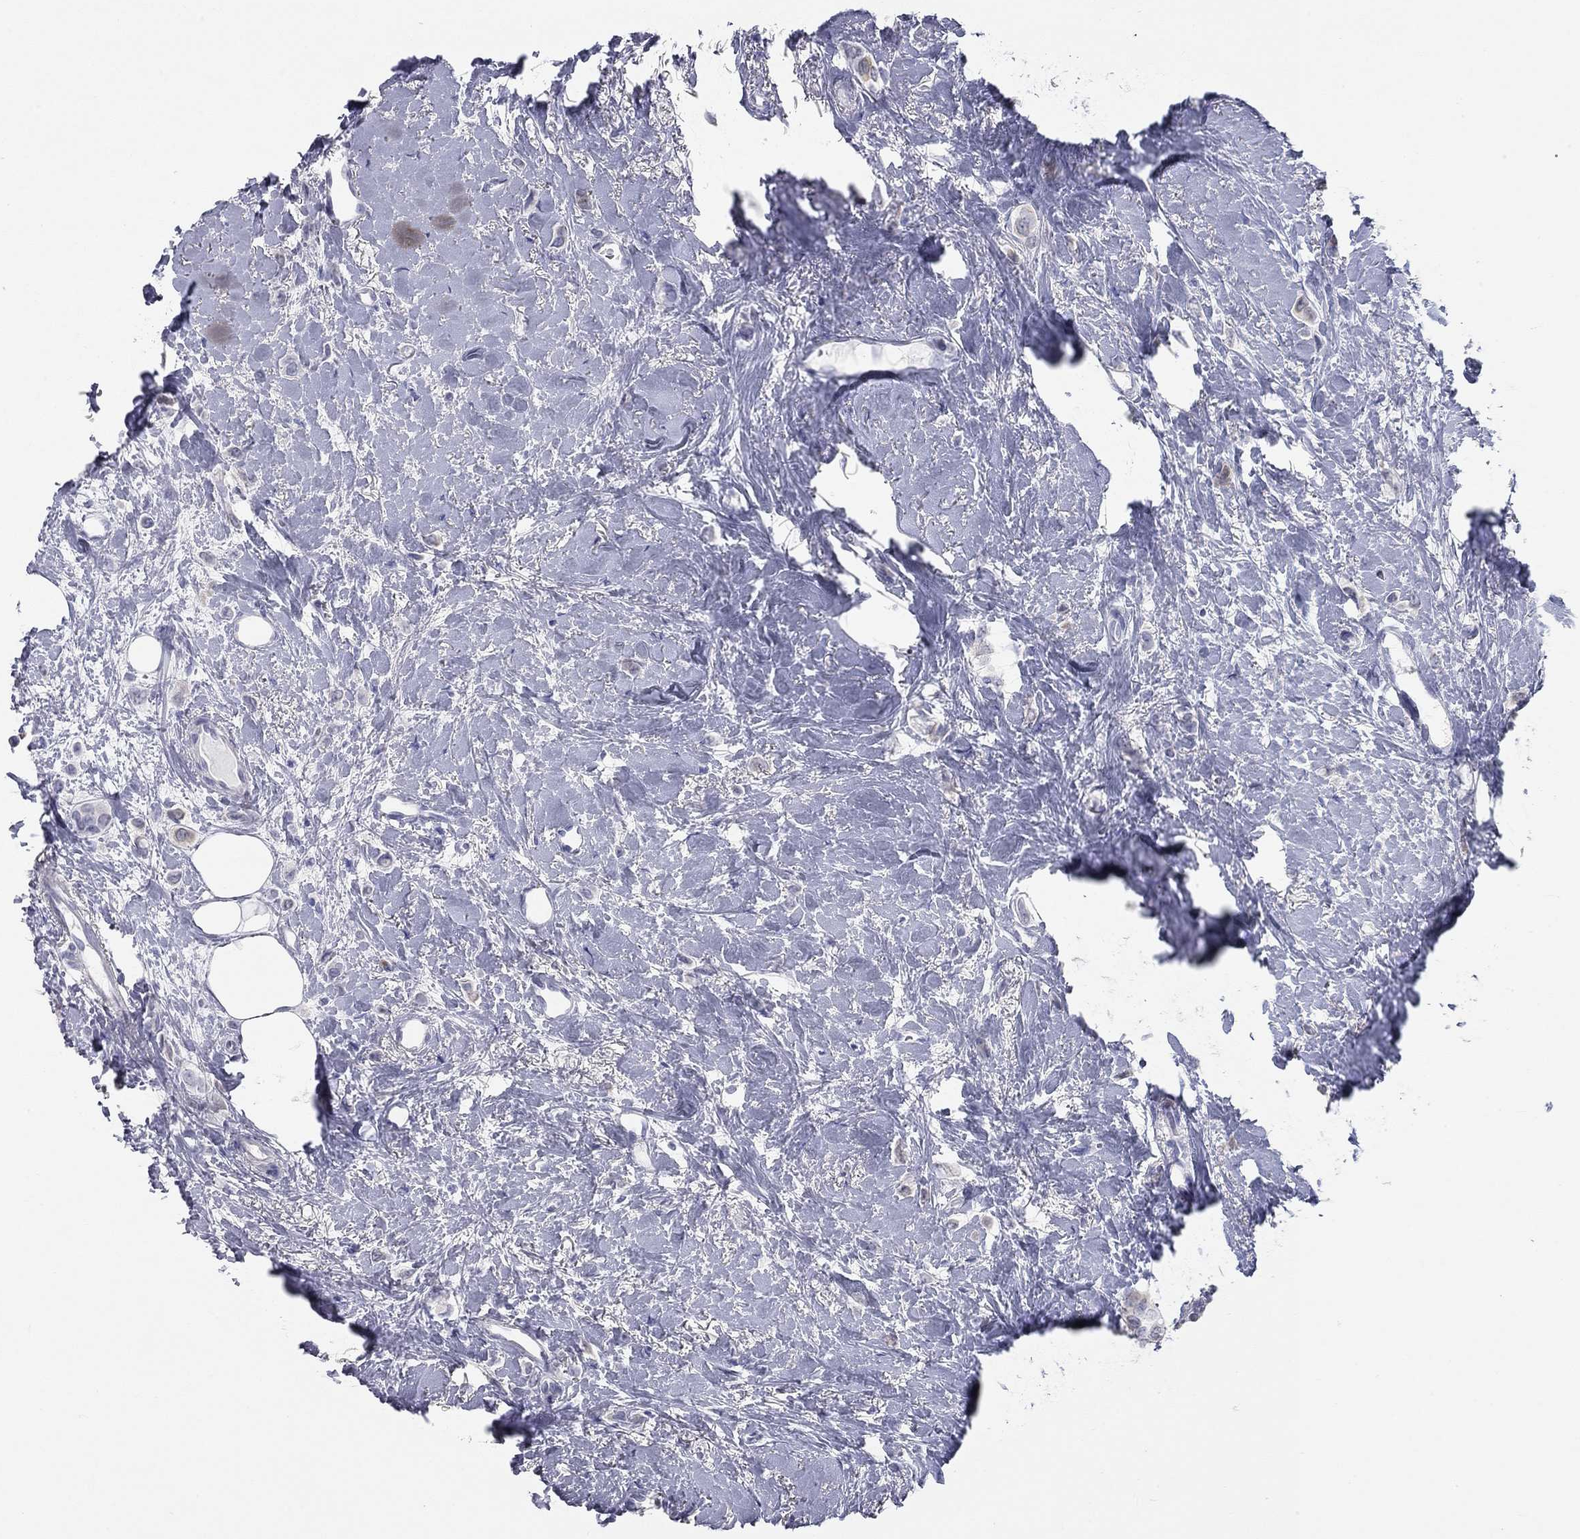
{"staining": {"intensity": "negative", "quantity": "none", "location": "none"}, "tissue": "breast cancer", "cell_type": "Tumor cells", "image_type": "cancer", "snomed": [{"axis": "morphology", "description": "Lobular carcinoma"}, {"axis": "topography", "description": "Breast"}], "caption": "An immunohistochemistry image of lobular carcinoma (breast) is shown. There is no staining in tumor cells of lobular carcinoma (breast).", "gene": "TAC1", "patient": {"sex": "female", "age": 66}}